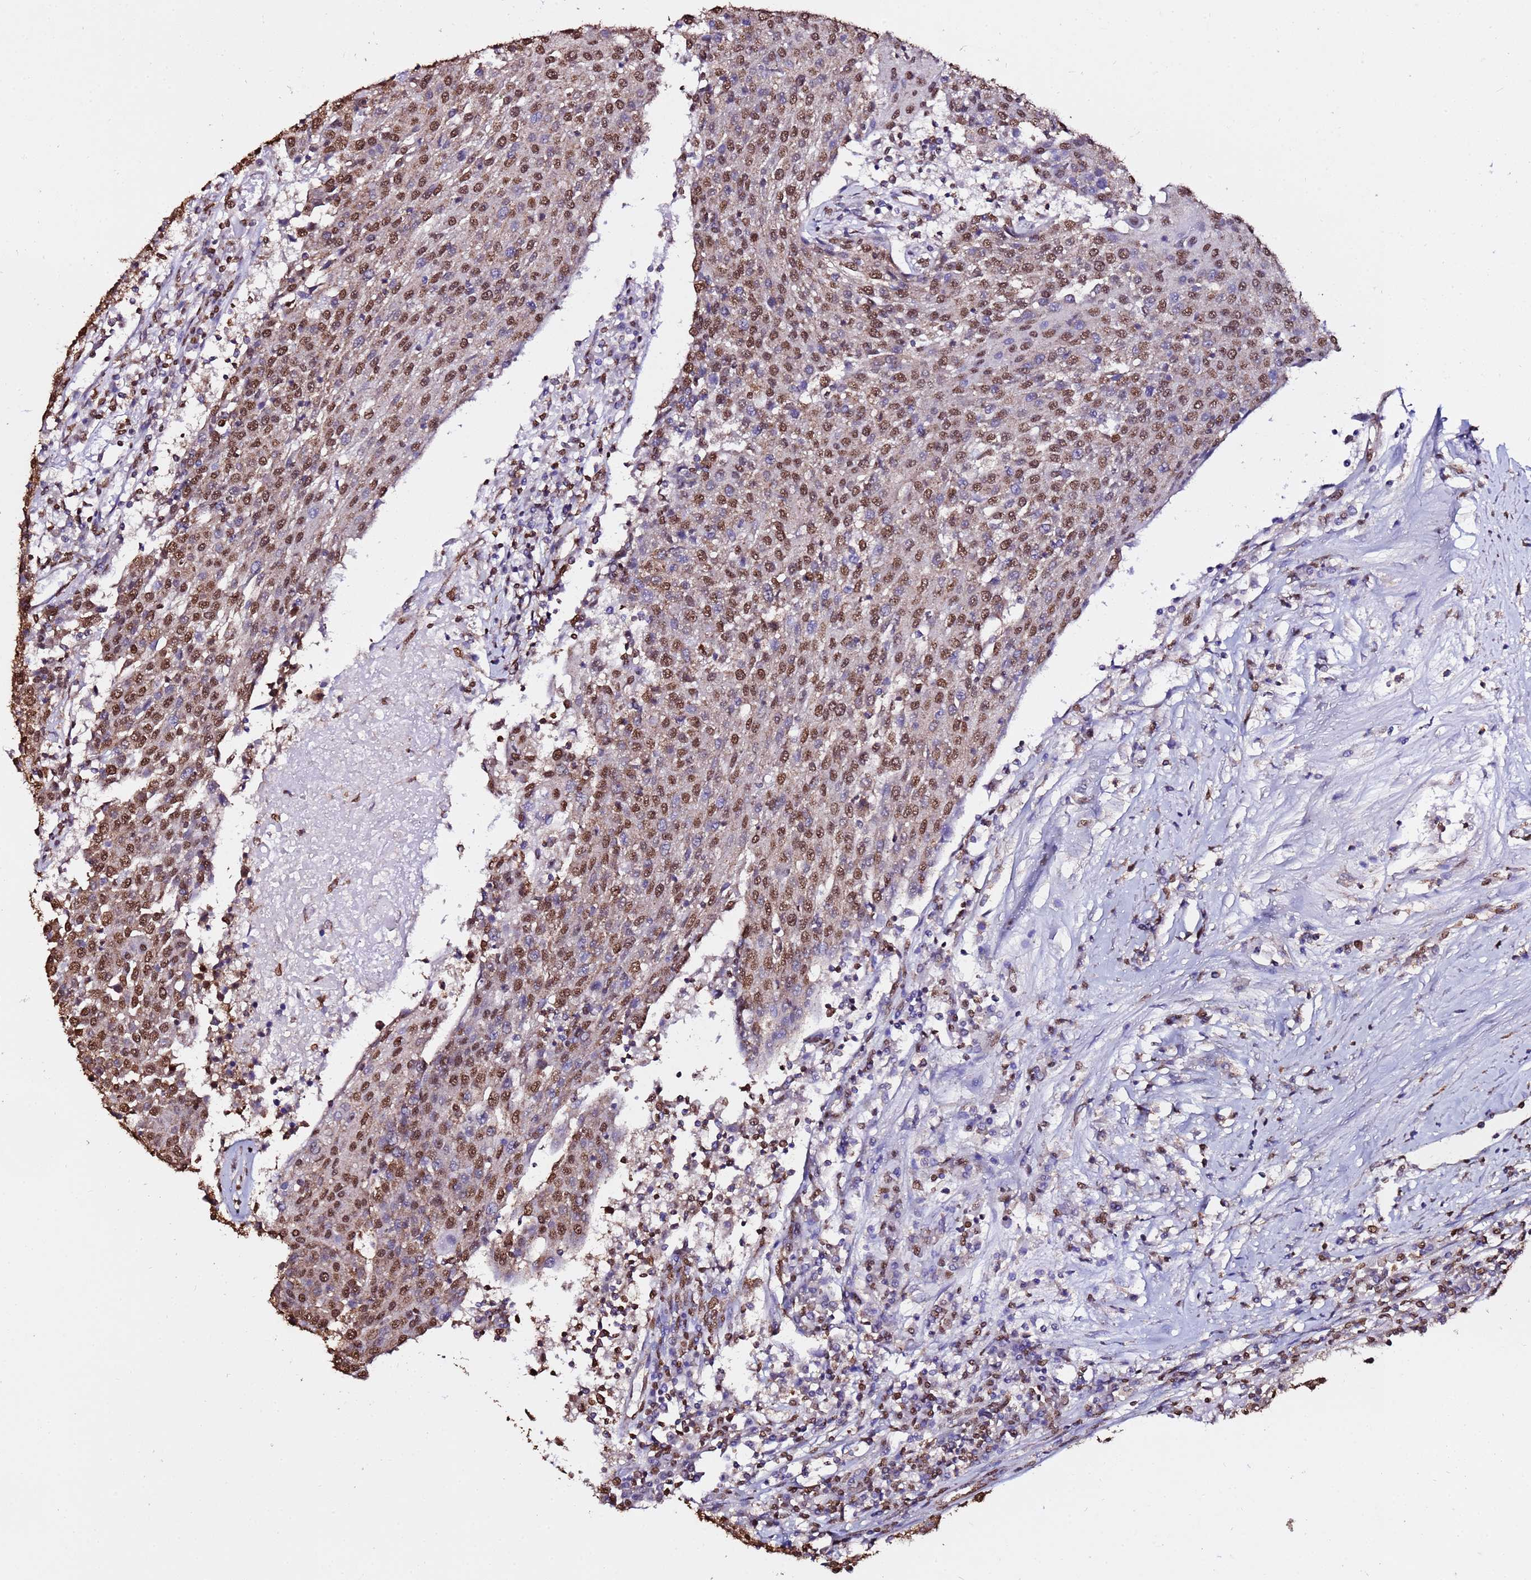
{"staining": {"intensity": "moderate", "quantity": ">75%", "location": "nuclear"}, "tissue": "urothelial cancer", "cell_type": "Tumor cells", "image_type": "cancer", "snomed": [{"axis": "morphology", "description": "Urothelial carcinoma, High grade"}, {"axis": "topography", "description": "Urinary bladder"}], "caption": "The micrograph exhibits staining of high-grade urothelial carcinoma, revealing moderate nuclear protein positivity (brown color) within tumor cells. (DAB (3,3'-diaminobenzidine) = brown stain, brightfield microscopy at high magnification).", "gene": "TRIP6", "patient": {"sex": "female", "age": 85}}